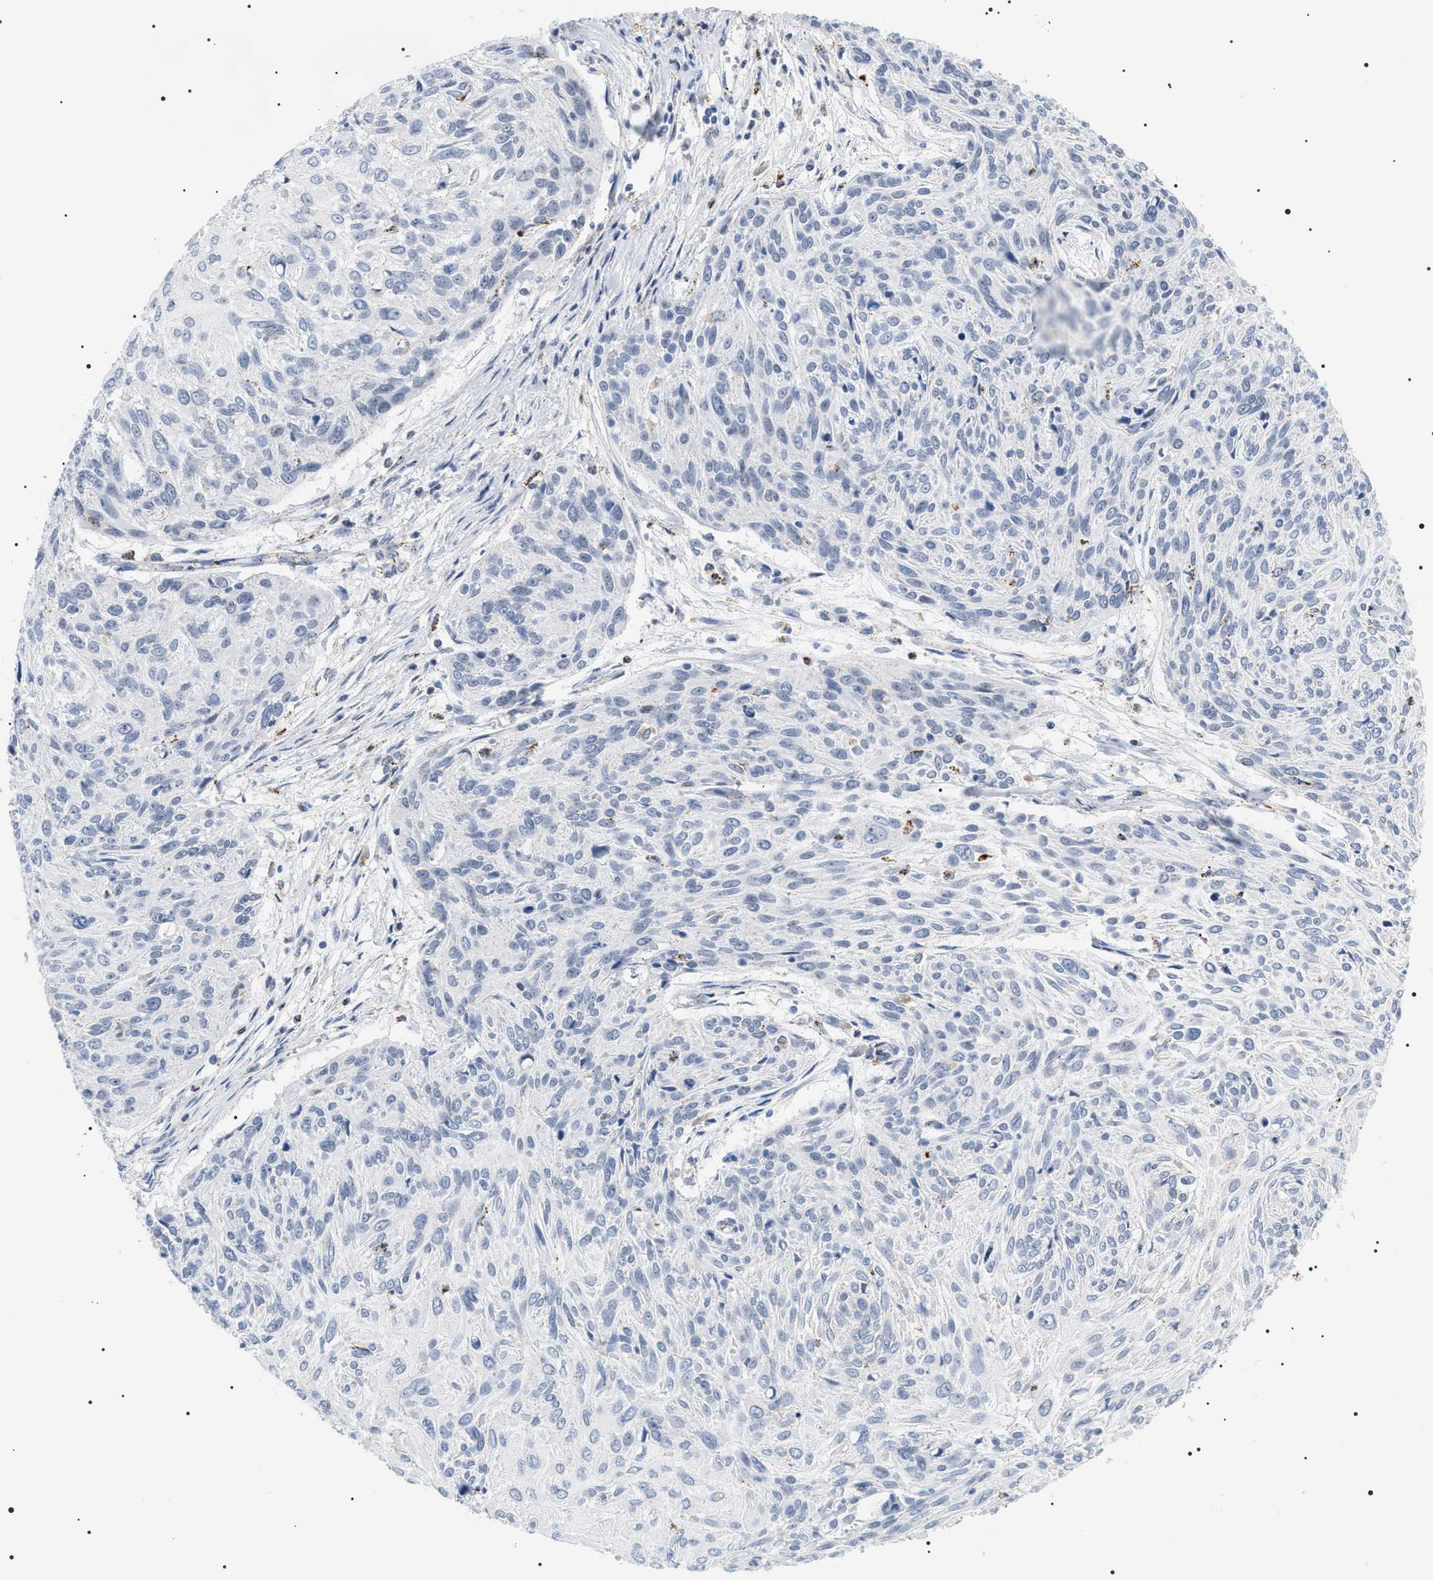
{"staining": {"intensity": "negative", "quantity": "none", "location": "none"}, "tissue": "cervical cancer", "cell_type": "Tumor cells", "image_type": "cancer", "snomed": [{"axis": "morphology", "description": "Squamous cell carcinoma, NOS"}, {"axis": "topography", "description": "Cervix"}], "caption": "Human cervical squamous cell carcinoma stained for a protein using immunohistochemistry (IHC) reveals no expression in tumor cells.", "gene": "HSD17B11", "patient": {"sex": "female", "age": 51}}